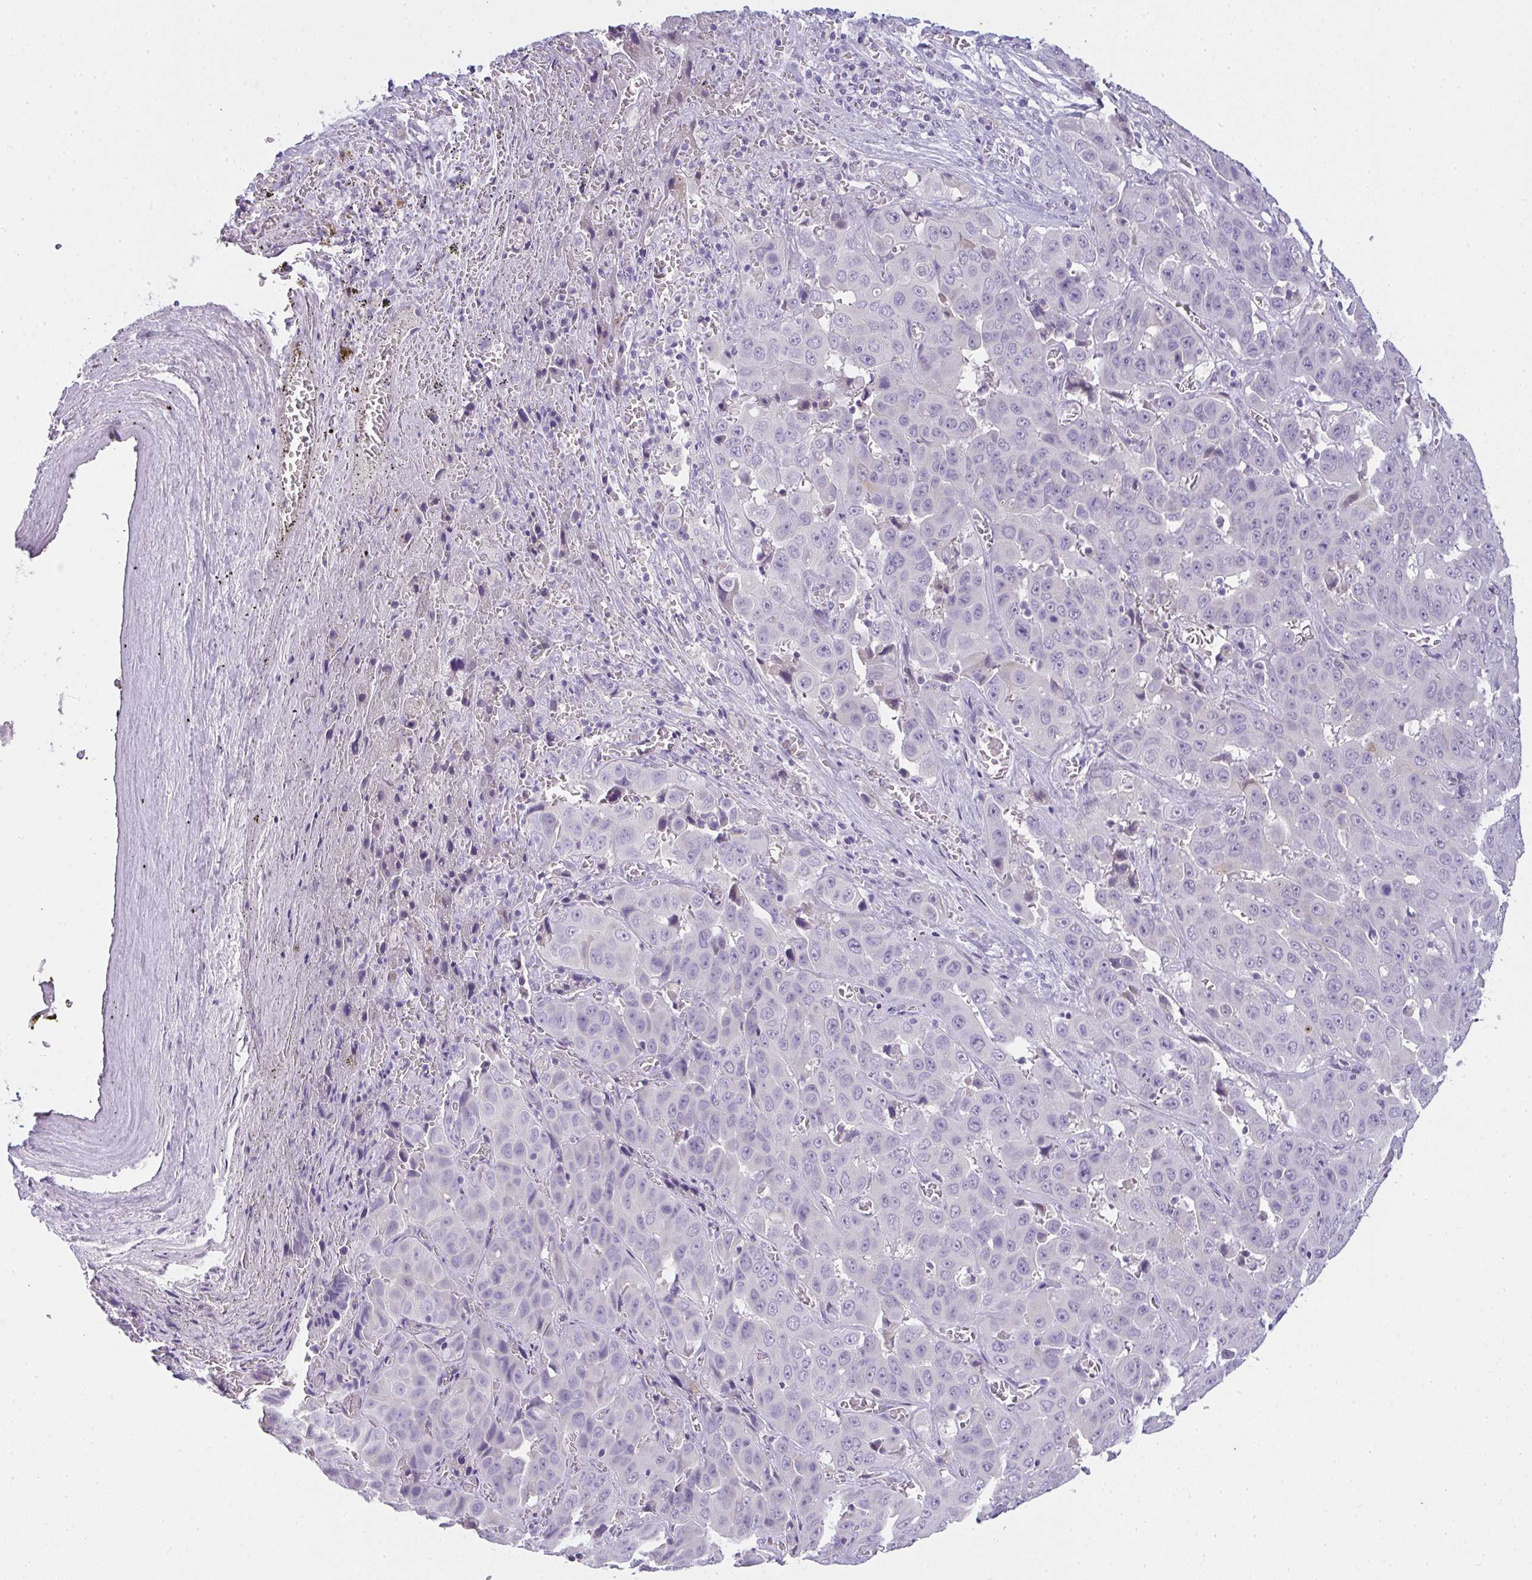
{"staining": {"intensity": "negative", "quantity": "none", "location": "none"}, "tissue": "liver cancer", "cell_type": "Tumor cells", "image_type": "cancer", "snomed": [{"axis": "morphology", "description": "Cholangiocarcinoma"}, {"axis": "topography", "description": "Liver"}], "caption": "IHC micrograph of neoplastic tissue: human liver cholangiocarcinoma stained with DAB (3,3'-diaminobenzidine) shows no significant protein staining in tumor cells.", "gene": "COX7B", "patient": {"sex": "female", "age": 52}}